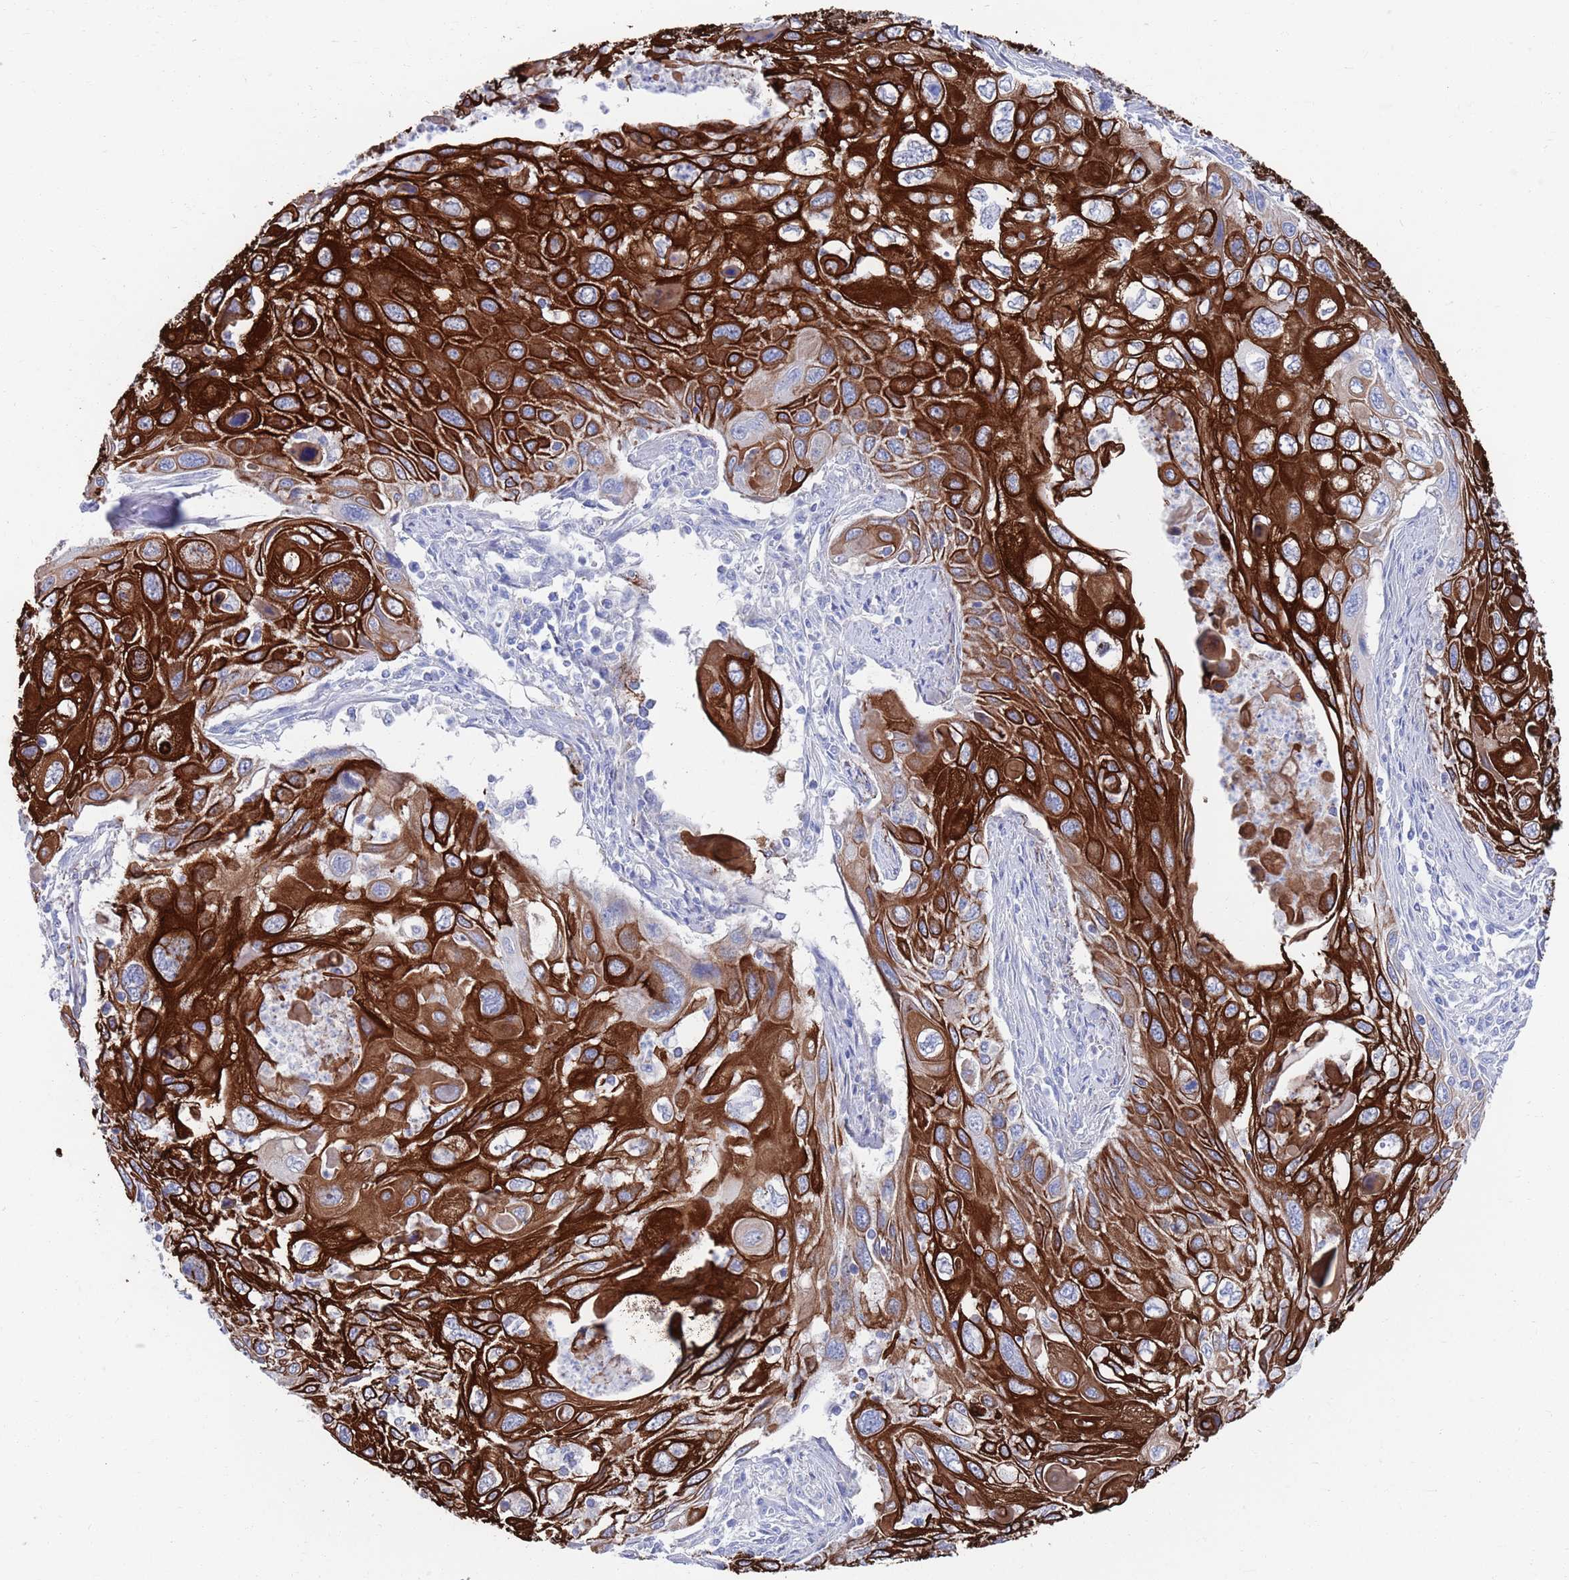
{"staining": {"intensity": "strong", "quantity": ">75%", "location": "cytoplasmic/membranous"}, "tissue": "cervical cancer", "cell_type": "Tumor cells", "image_type": "cancer", "snomed": [{"axis": "morphology", "description": "Squamous cell carcinoma, NOS"}, {"axis": "topography", "description": "Cervix"}], "caption": "There is high levels of strong cytoplasmic/membranous expression in tumor cells of cervical cancer, as demonstrated by immunohistochemical staining (brown color).", "gene": "MTMR2", "patient": {"sex": "female", "age": 70}}